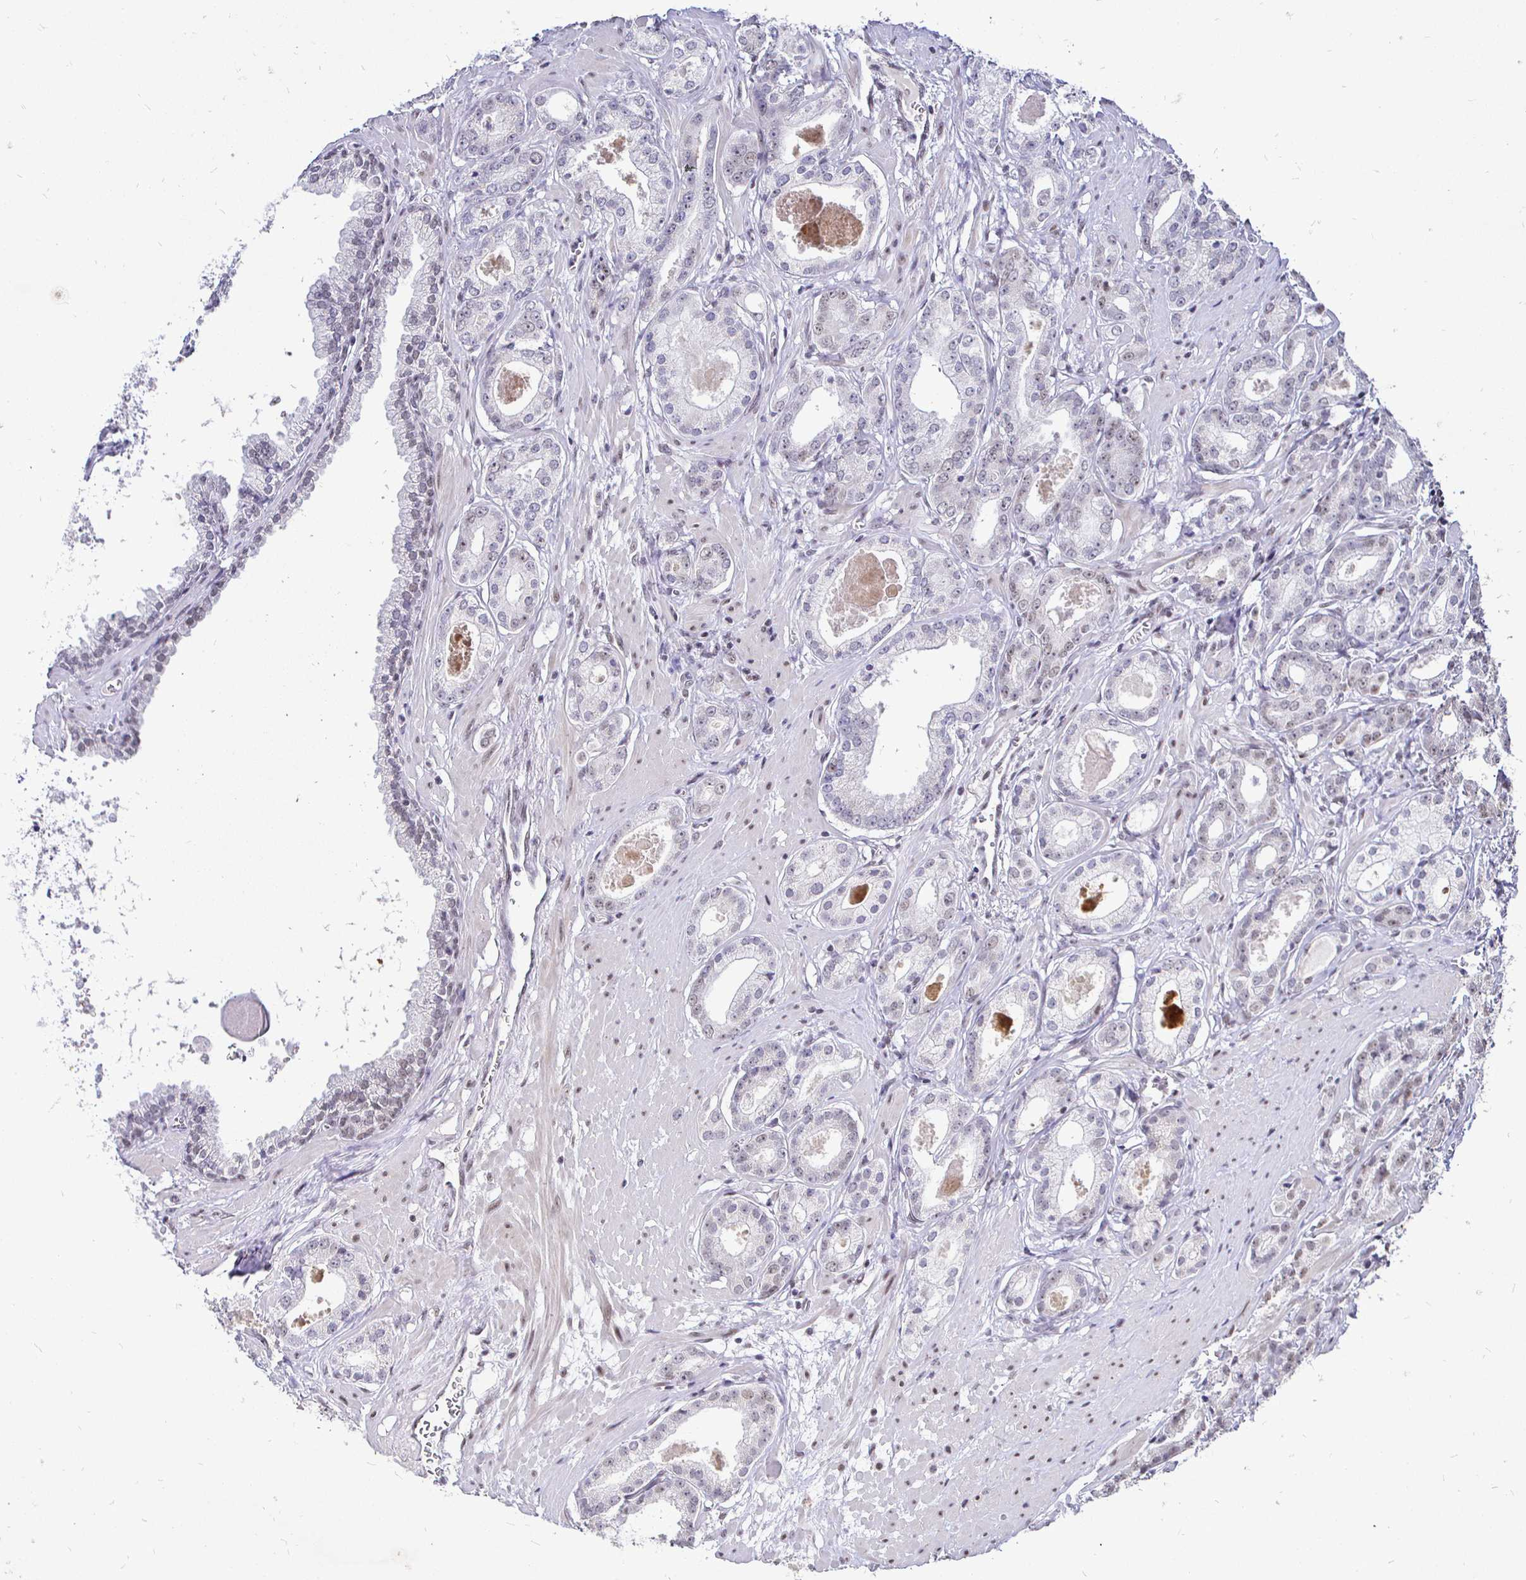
{"staining": {"intensity": "negative", "quantity": "none", "location": "none"}, "tissue": "prostate cancer", "cell_type": "Tumor cells", "image_type": "cancer", "snomed": [{"axis": "morphology", "description": "Adenocarcinoma, NOS"}, {"axis": "morphology", "description": "Adenocarcinoma, Low grade"}, {"axis": "topography", "description": "Prostate"}], "caption": "An image of low-grade adenocarcinoma (prostate) stained for a protein exhibits no brown staining in tumor cells.", "gene": "SIN3A", "patient": {"sex": "male", "age": 64}}